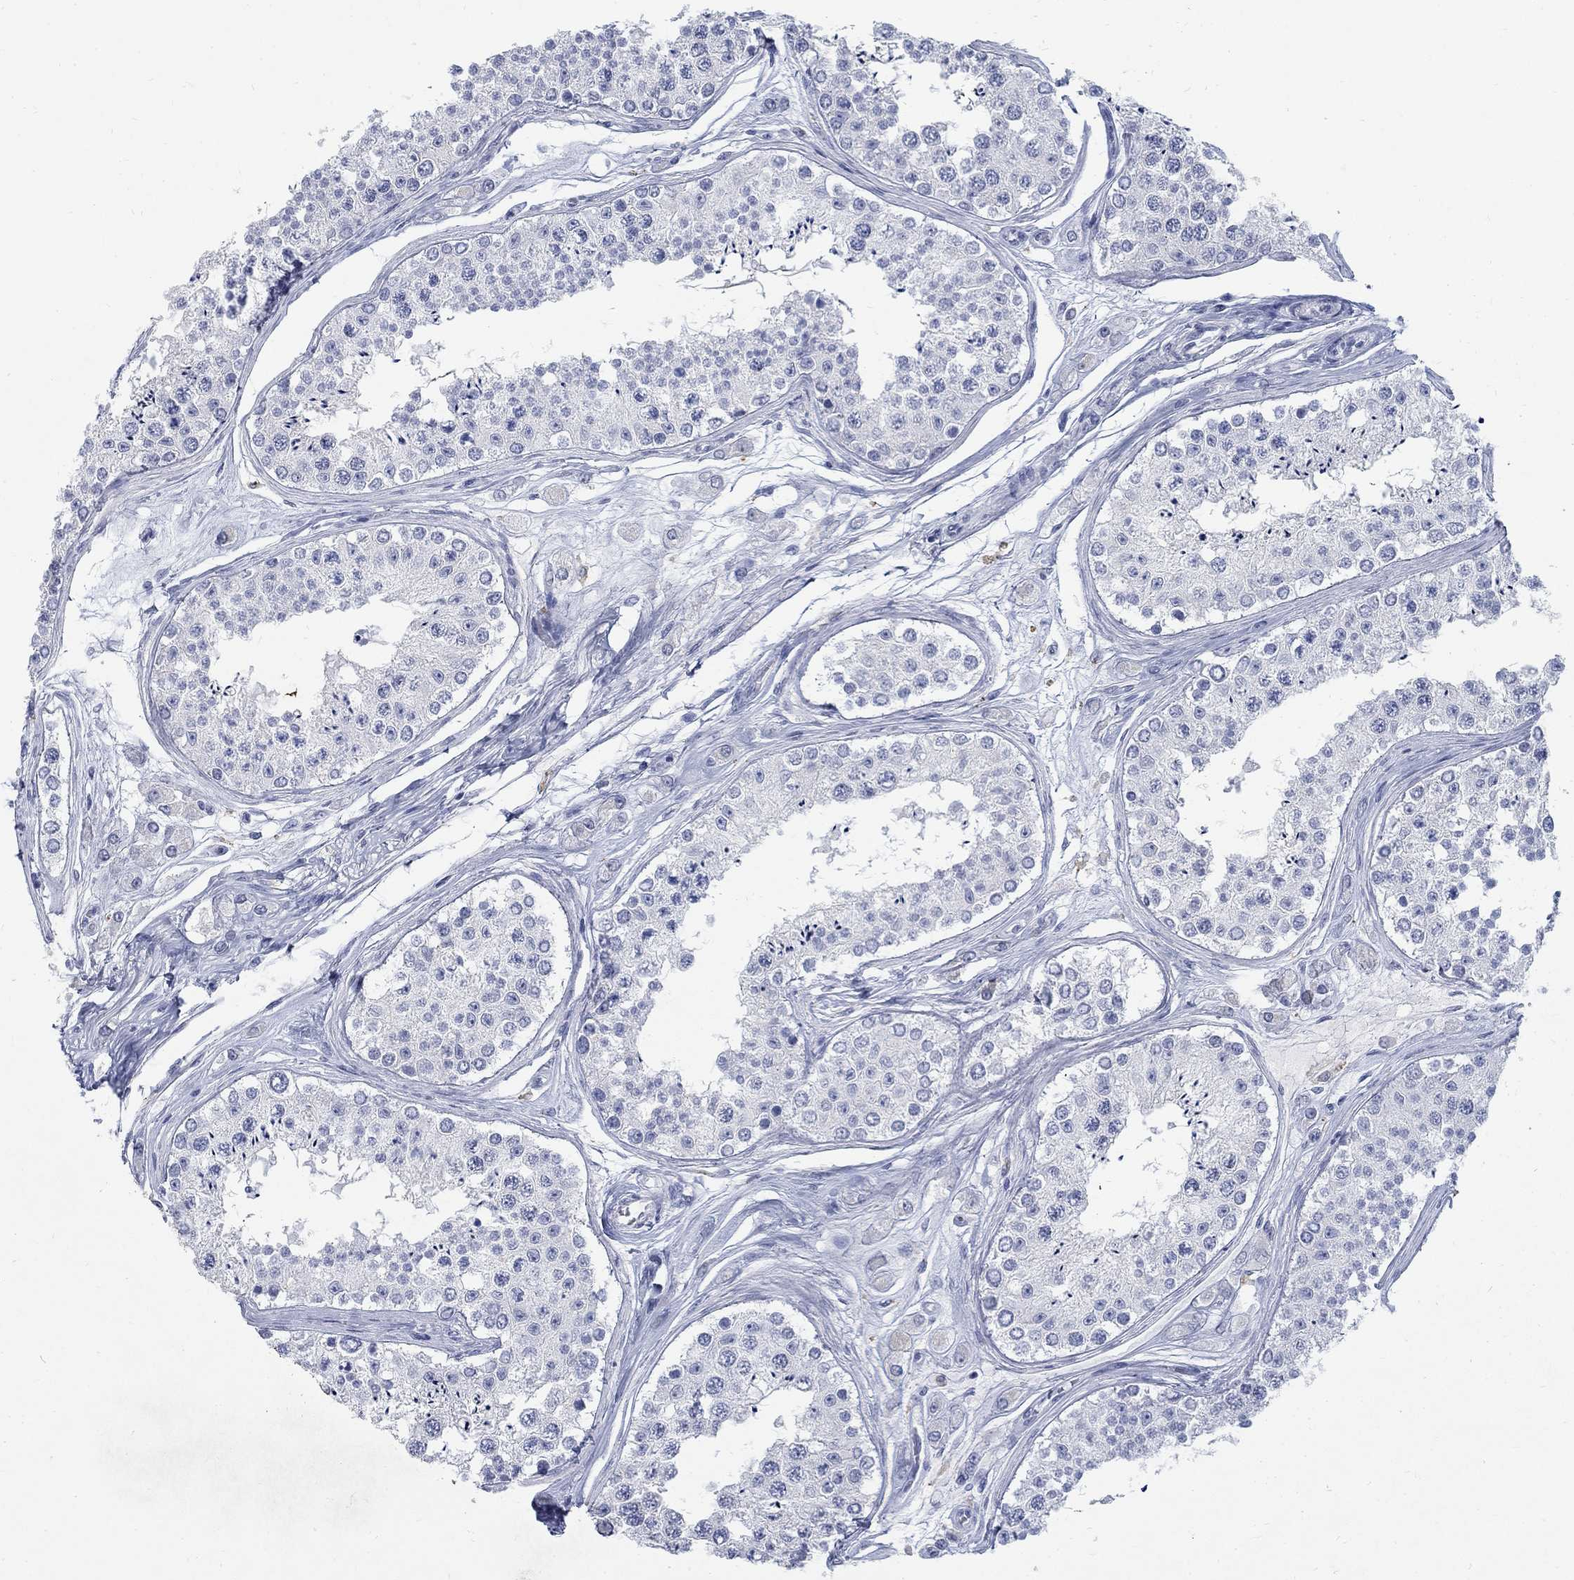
{"staining": {"intensity": "negative", "quantity": "none", "location": "none"}, "tissue": "testis", "cell_type": "Cells in seminiferous ducts", "image_type": "normal", "snomed": [{"axis": "morphology", "description": "Normal tissue, NOS"}, {"axis": "topography", "description": "Testis"}], "caption": "The immunohistochemistry image has no significant staining in cells in seminiferous ducts of testis.", "gene": "RFTN2", "patient": {"sex": "male", "age": 25}}